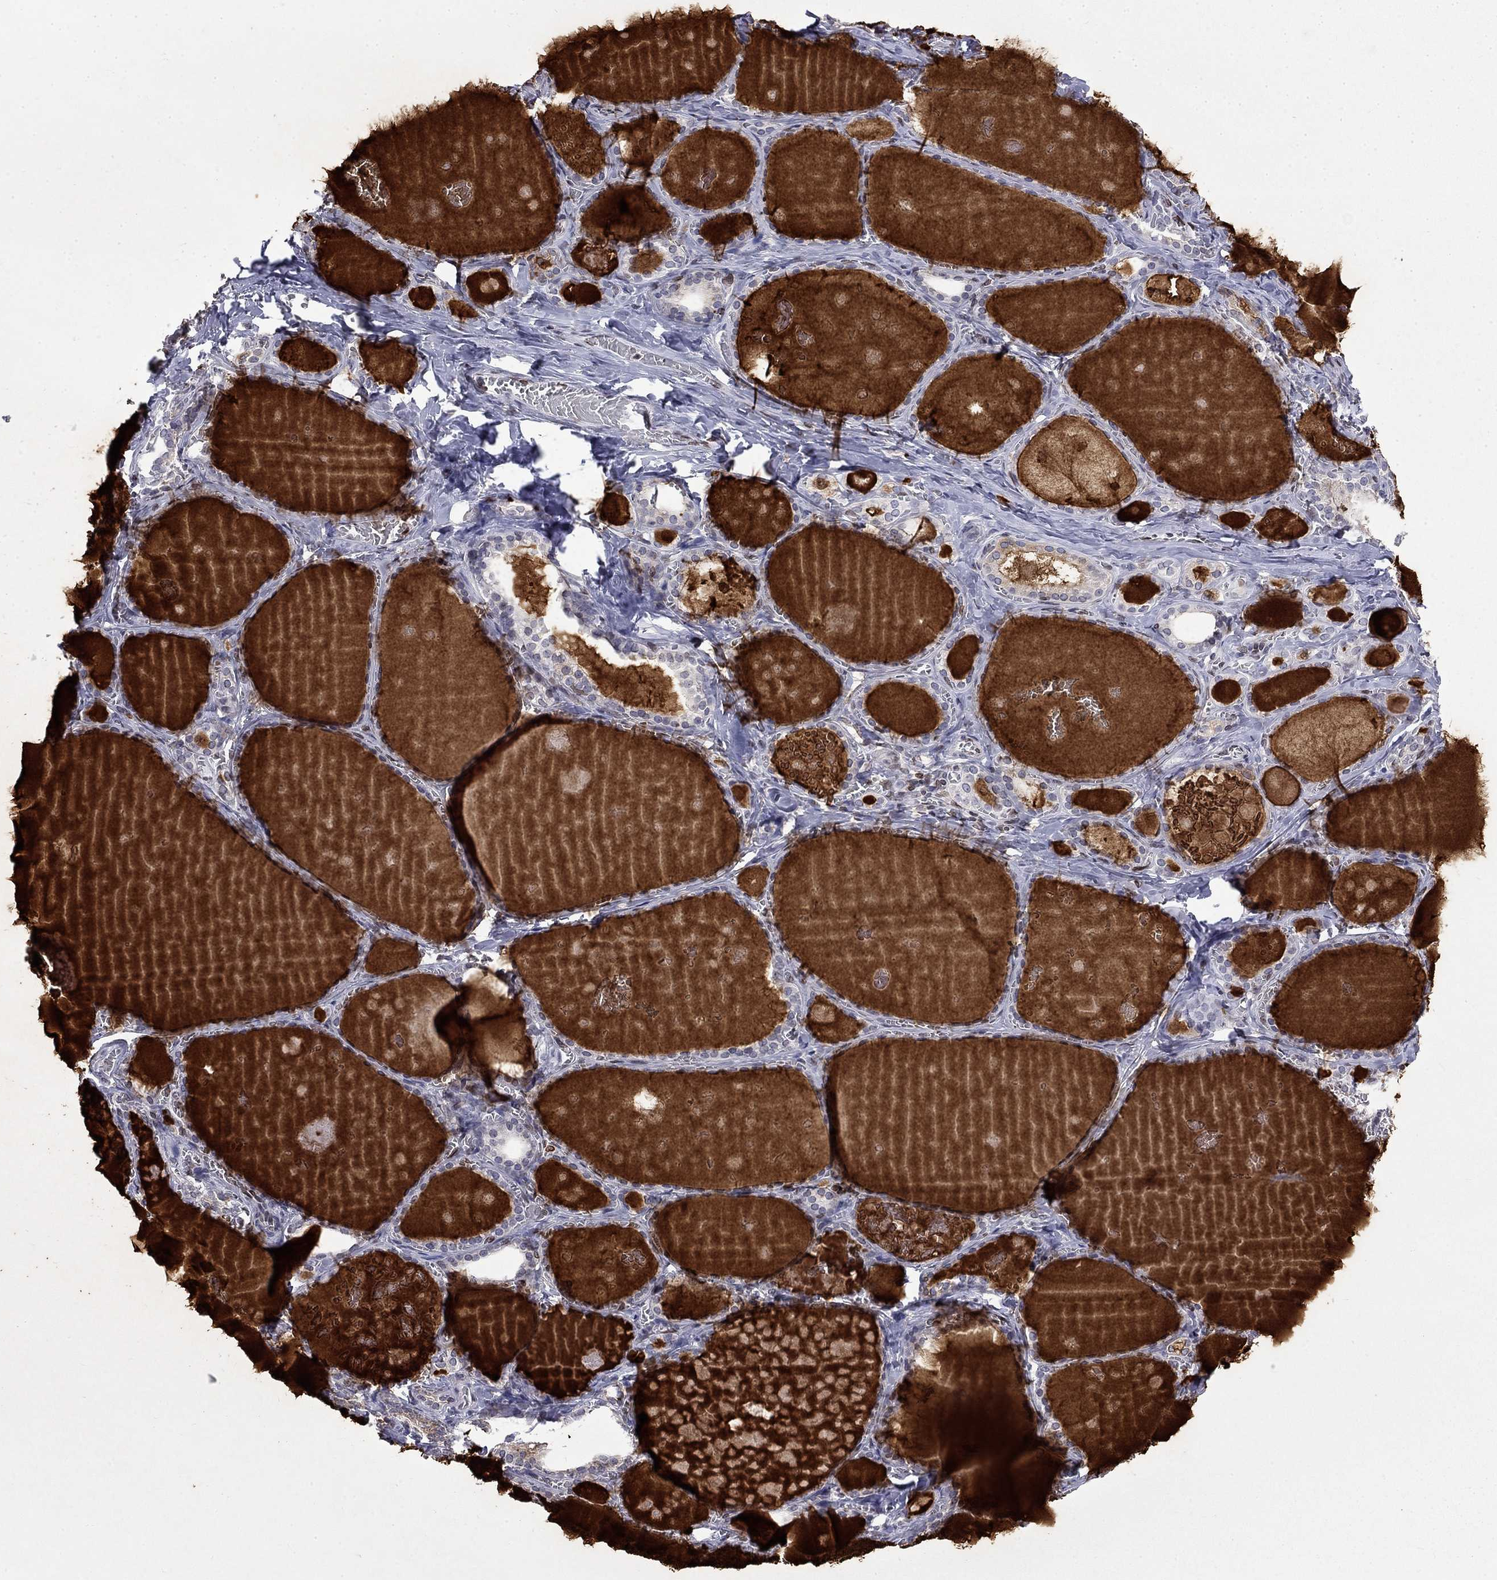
{"staining": {"intensity": "negative", "quantity": "none", "location": "none"}, "tissue": "thyroid gland", "cell_type": "Glandular cells", "image_type": "normal", "snomed": [{"axis": "morphology", "description": "Normal tissue, NOS"}, {"axis": "topography", "description": "Thyroid gland"}], "caption": "This is a micrograph of IHC staining of normal thyroid gland, which shows no positivity in glandular cells.", "gene": "SLA", "patient": {"sex": "female", "age": 56}}